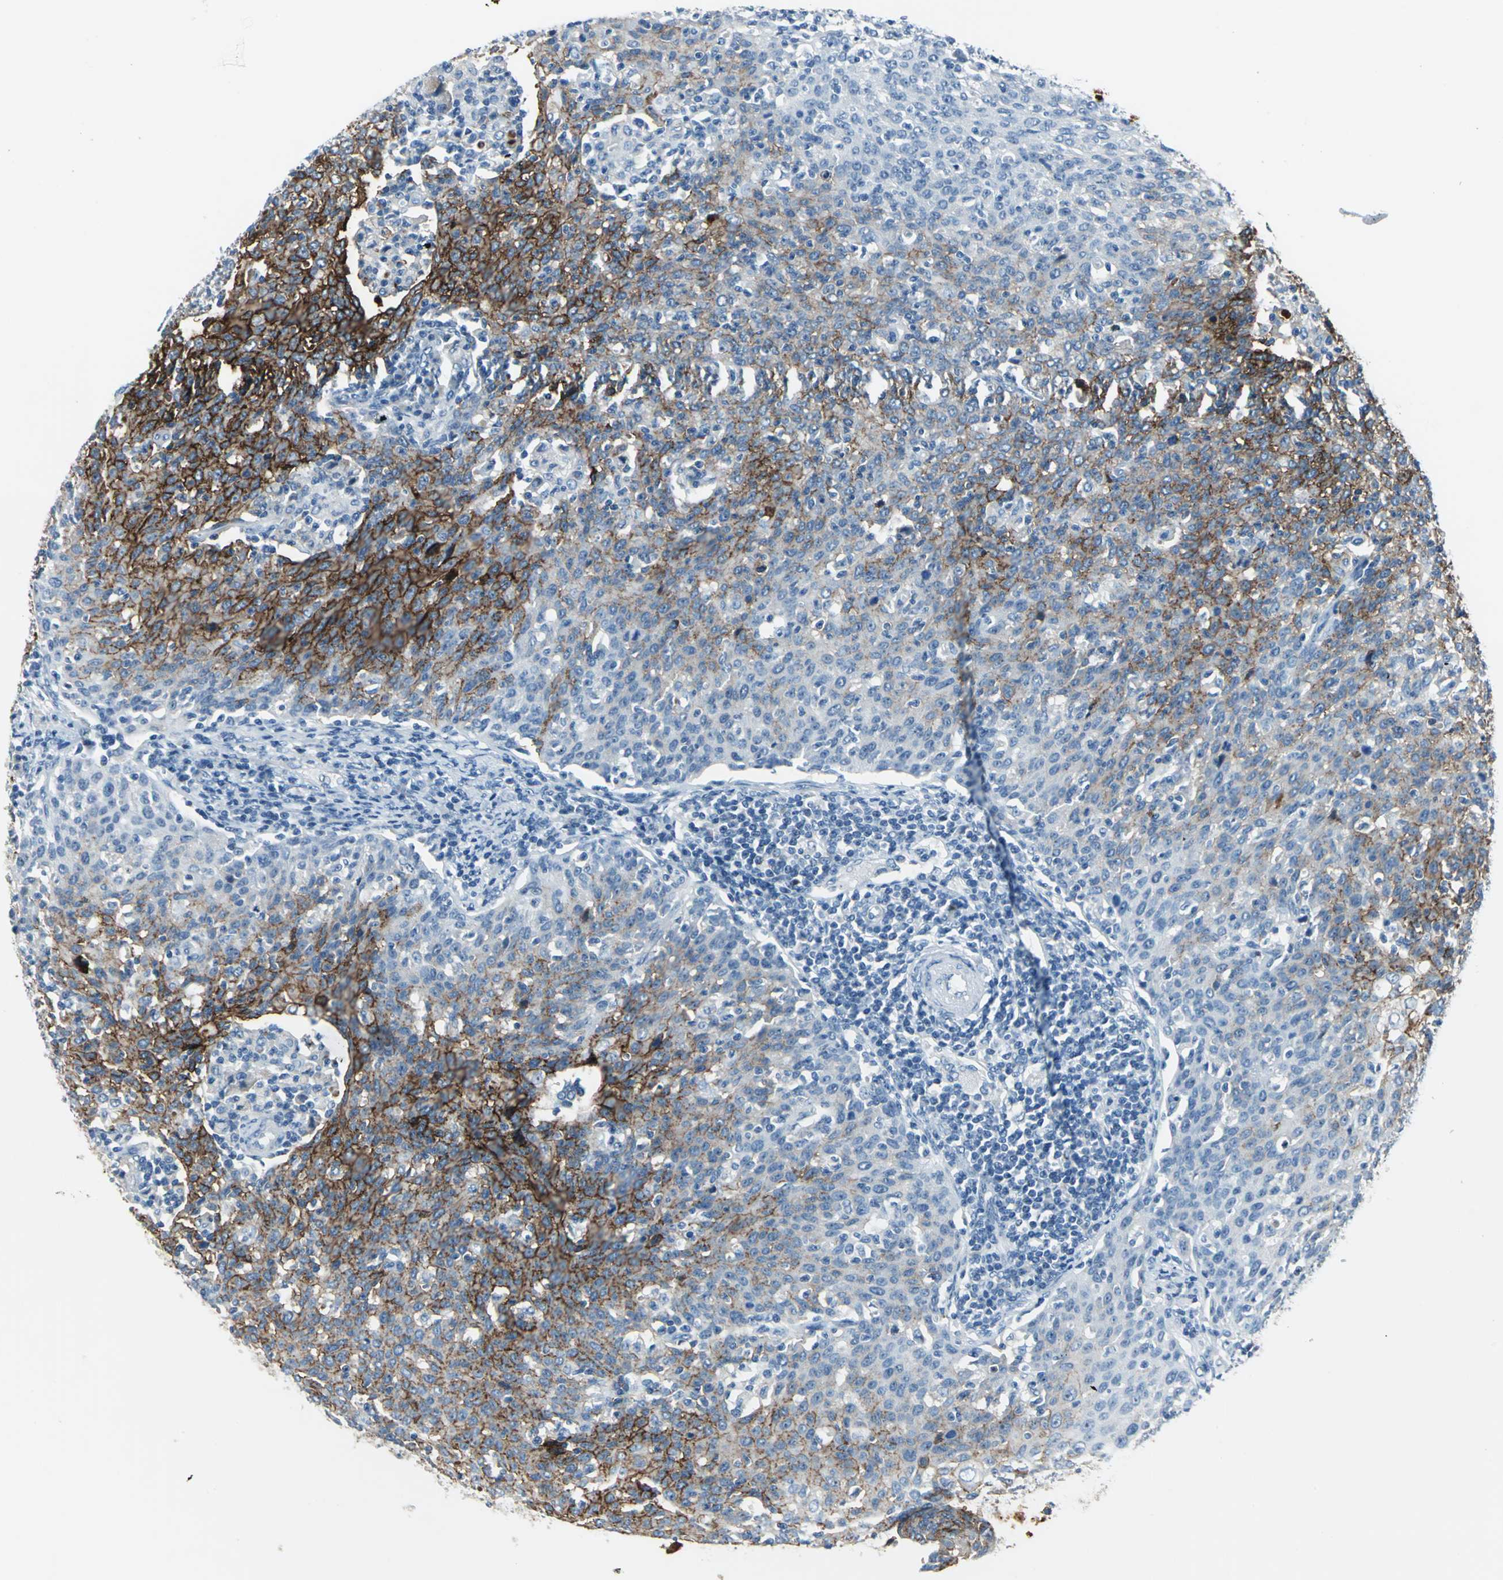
{"staining": {"intensity": "strong", "quantity": ">75%", "location": "cytoplasmic/membranous"}, "tissue": "cervical cancer", "cell_type": "Tumor cells", "image_type": "cancer", "snomed": [{"axis": "morphology", "description": "Squamous cell carcinoma, NOS"}, {"axis": "topography", "description": "Cervix"}], "caption": "This photomicrograph demonstrates cervical cancer (squamous cell carcinoma) stained with immunohistochemistry (IHC) to label a protein in brown. The cytoplasmic/membranous of tumor cells show strong positivity for the protein. Nuclei are counter-stained blue.", "gene": "MUC4", "patient": {"sex": "female", "age": 38}}